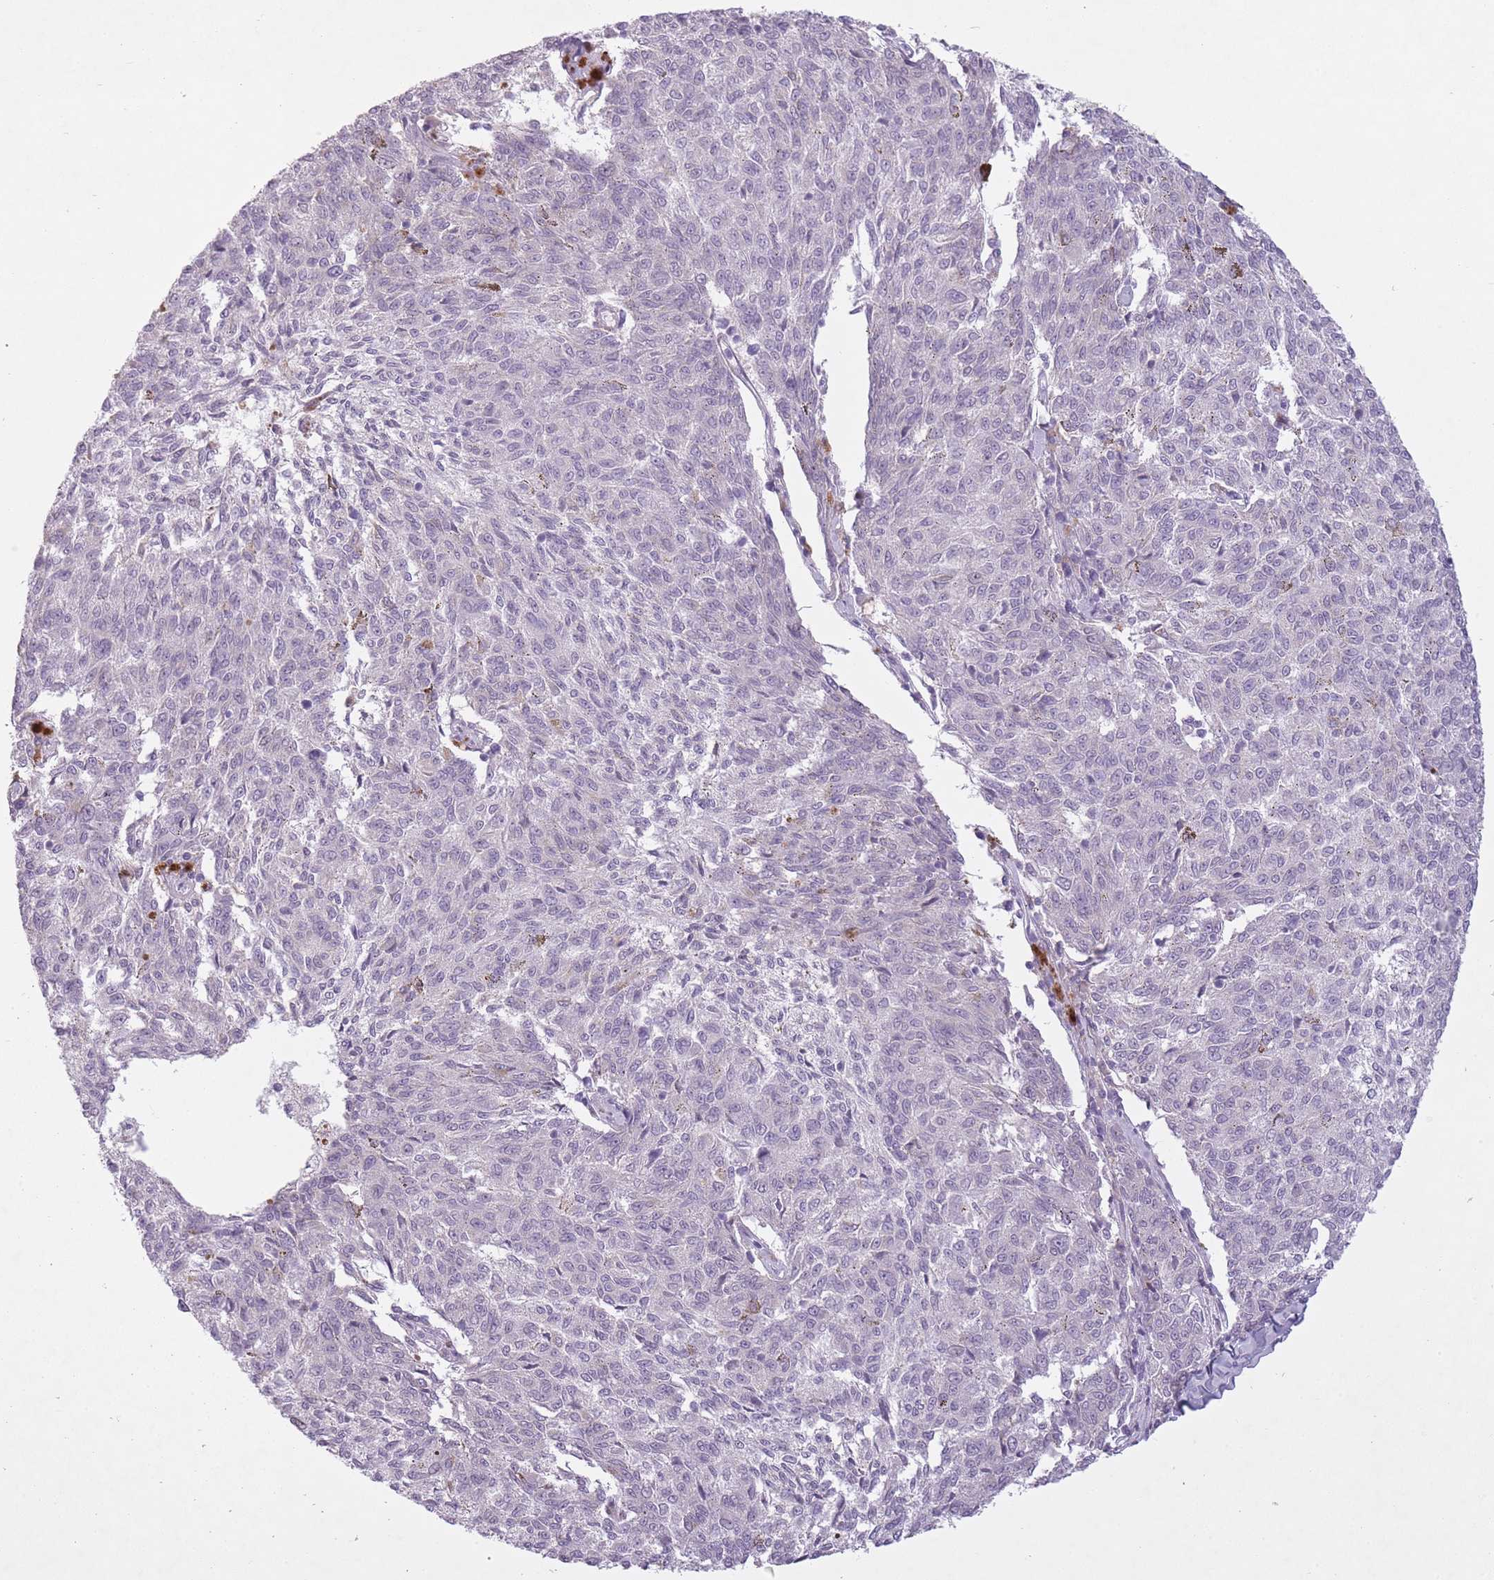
{"staining": {"intensity": "negative", "quantity": "none", "location": "none"}, "tissue": "melanoma", "cell_type": "Tumor cells", "image_type": "cancer", "snomed": [{"axis": "morphology", "description": "Malignant melanoma, NOS"}, {"axis": "topography", "description": "Skin"}], "caption": "Human malignant melanoma stained for a protein using immunohistochemistry (IHC) exhibits no expression in tumor cells.", "gene": "FAM43B", "patient": {"sex": "female", "age": 72}}